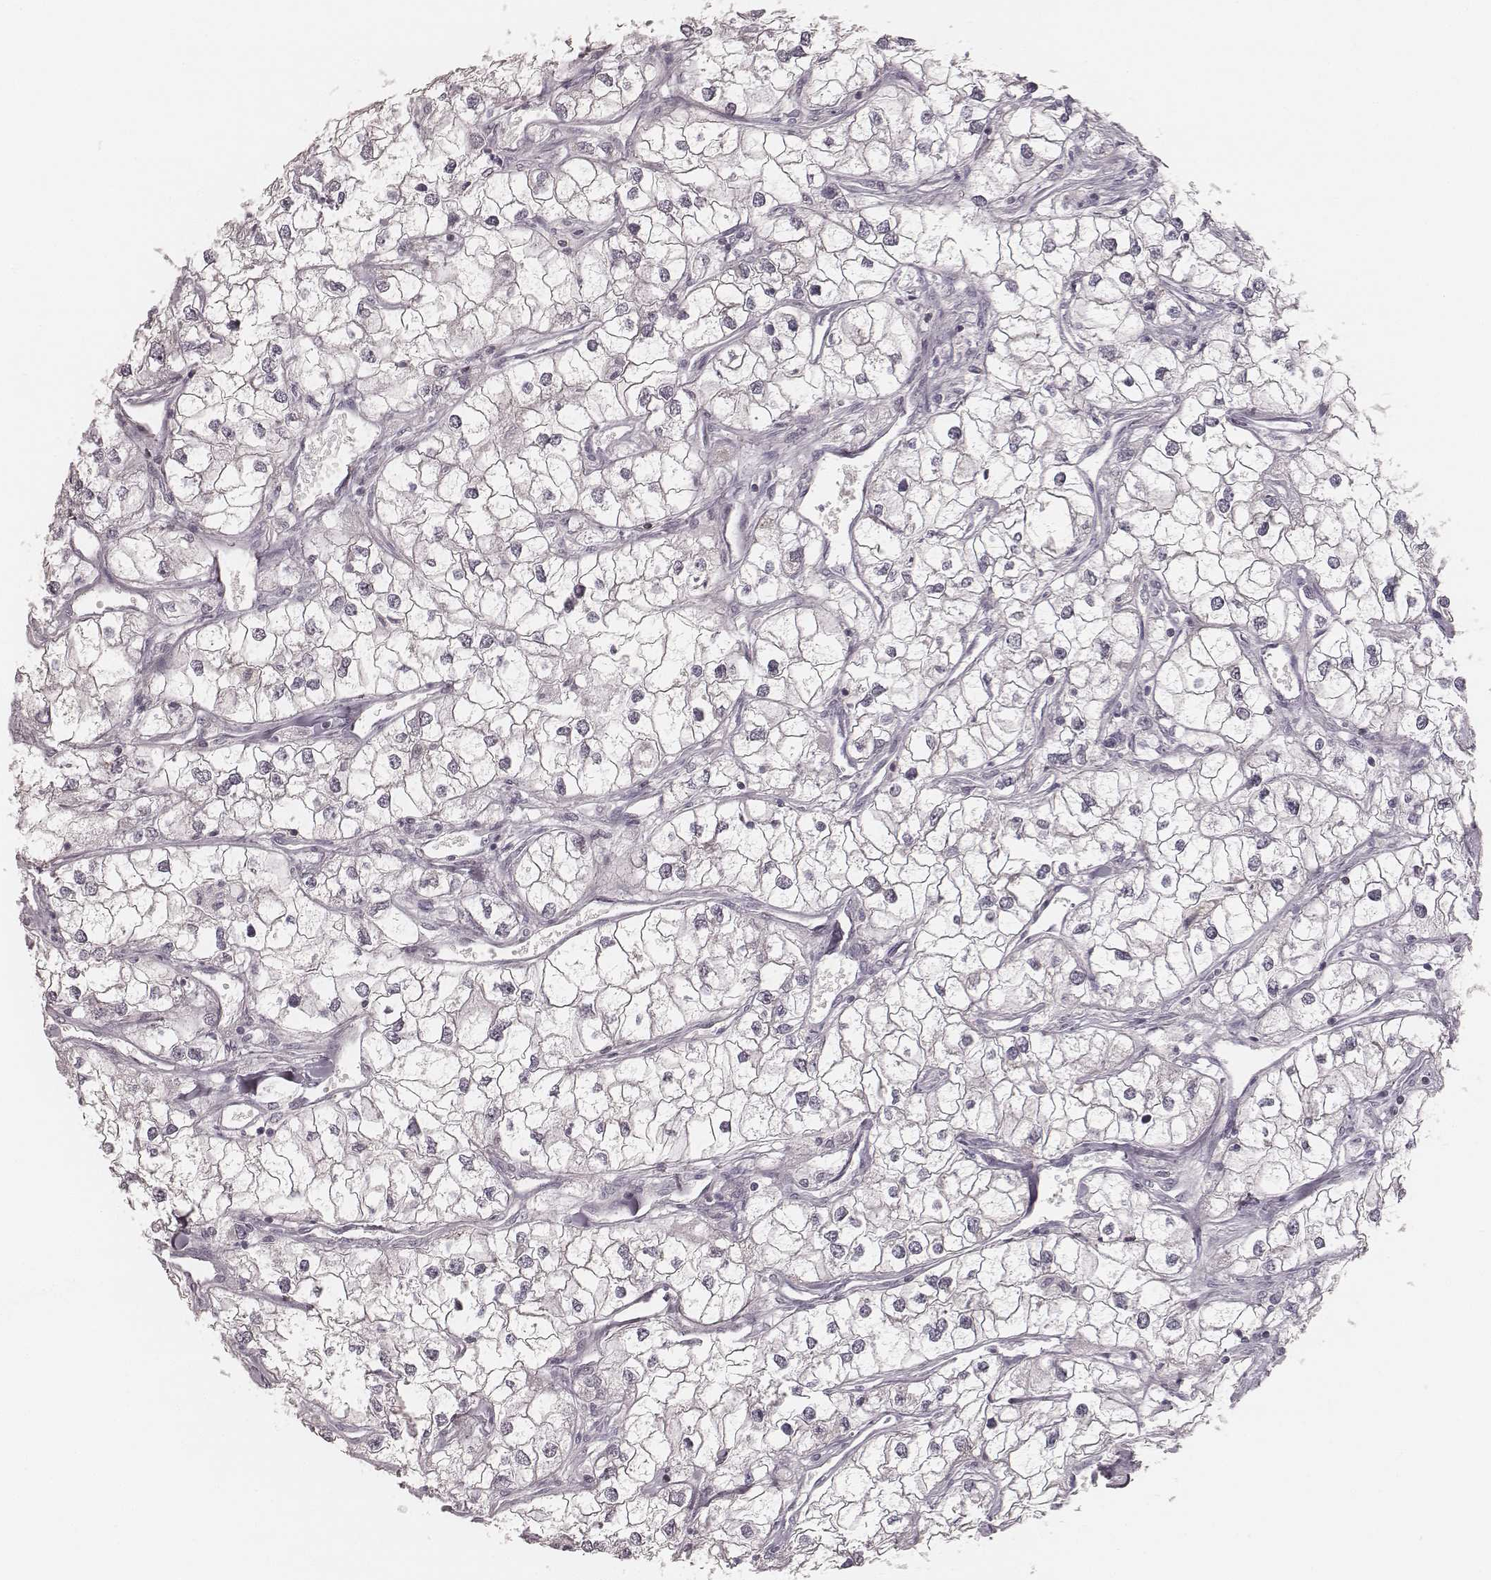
{"staining": {"intensity": "negative", "quantity": "none", "location": "none"}, "tissue": "renal cancer", "cell_type": "Tumor cells", "image_type": "cancer", "snomed": [{"axis": "morphology", "description": "Adenocarcinoma, NOS"}, {"axis": "topography", "description": "Kidney"}], "caption": "Renal adenocarcinoma was stained to show a protein in brown. There is no significant expression in tumor cells. The staining is performed using DAB (3,3'-diaminobenzidine) brown chromogen with nuclei counter-stained in using hematoxylin.", "gene": "ACACB", "patient": {"sex": "male", "age": 59}}